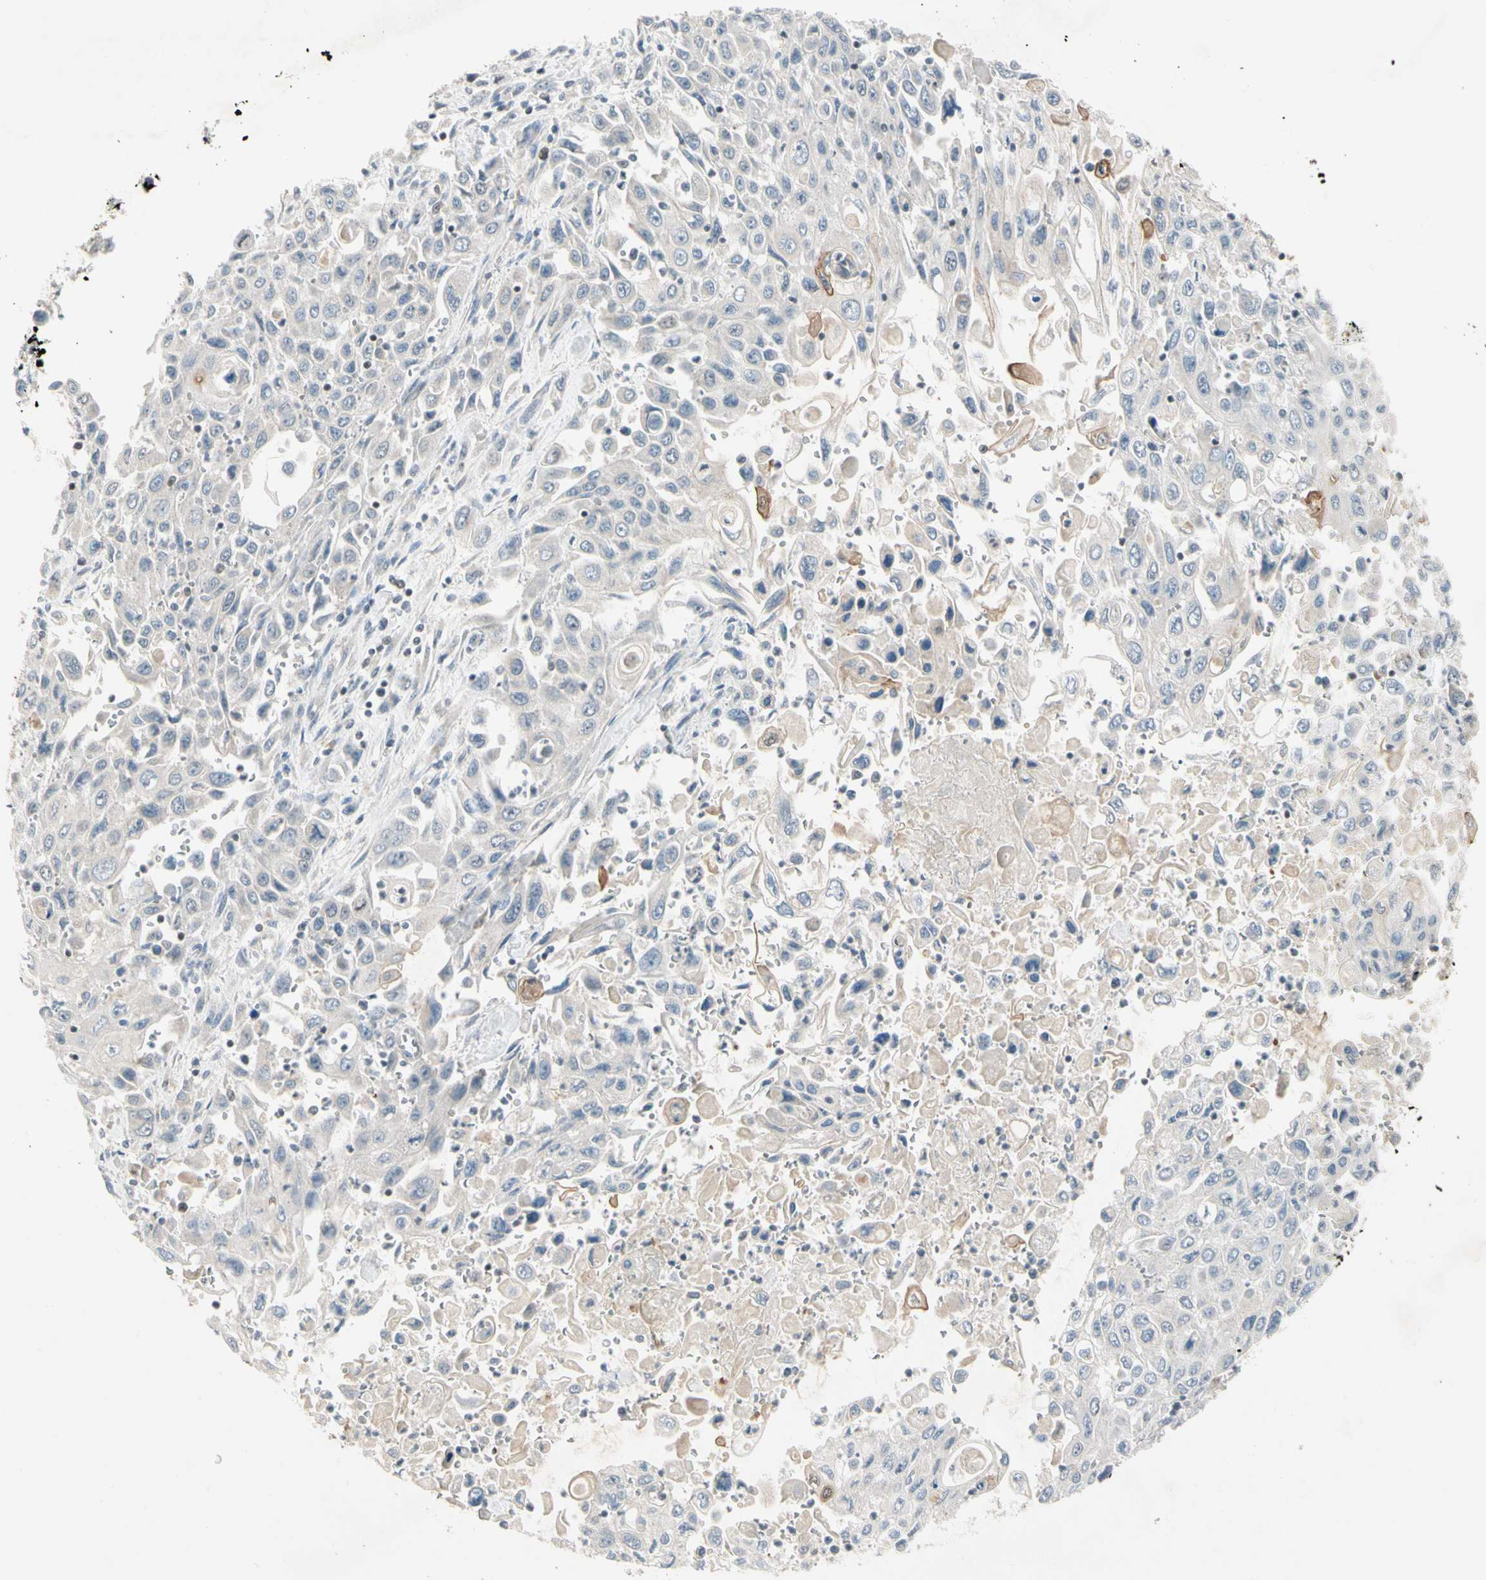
{"staining": {"intensity": "negative", "quantity": "none", "location": "none"}, "tissue": "pancreatic cancer", "cell_type": "Tumor cells", "image_type": "cancer", "snomed": [{"axis": "morphology", "description": "Adenocarcinoma, NOS"}, {"axis": "topography", "description": "Pancreas"}], "caption": "IHC image of pancreatic cancer stained for a protein (brown), which shows no positivity in tumor cells.", "gene": "ICAM5", "patient": {"sex": "male", "age": 70}}